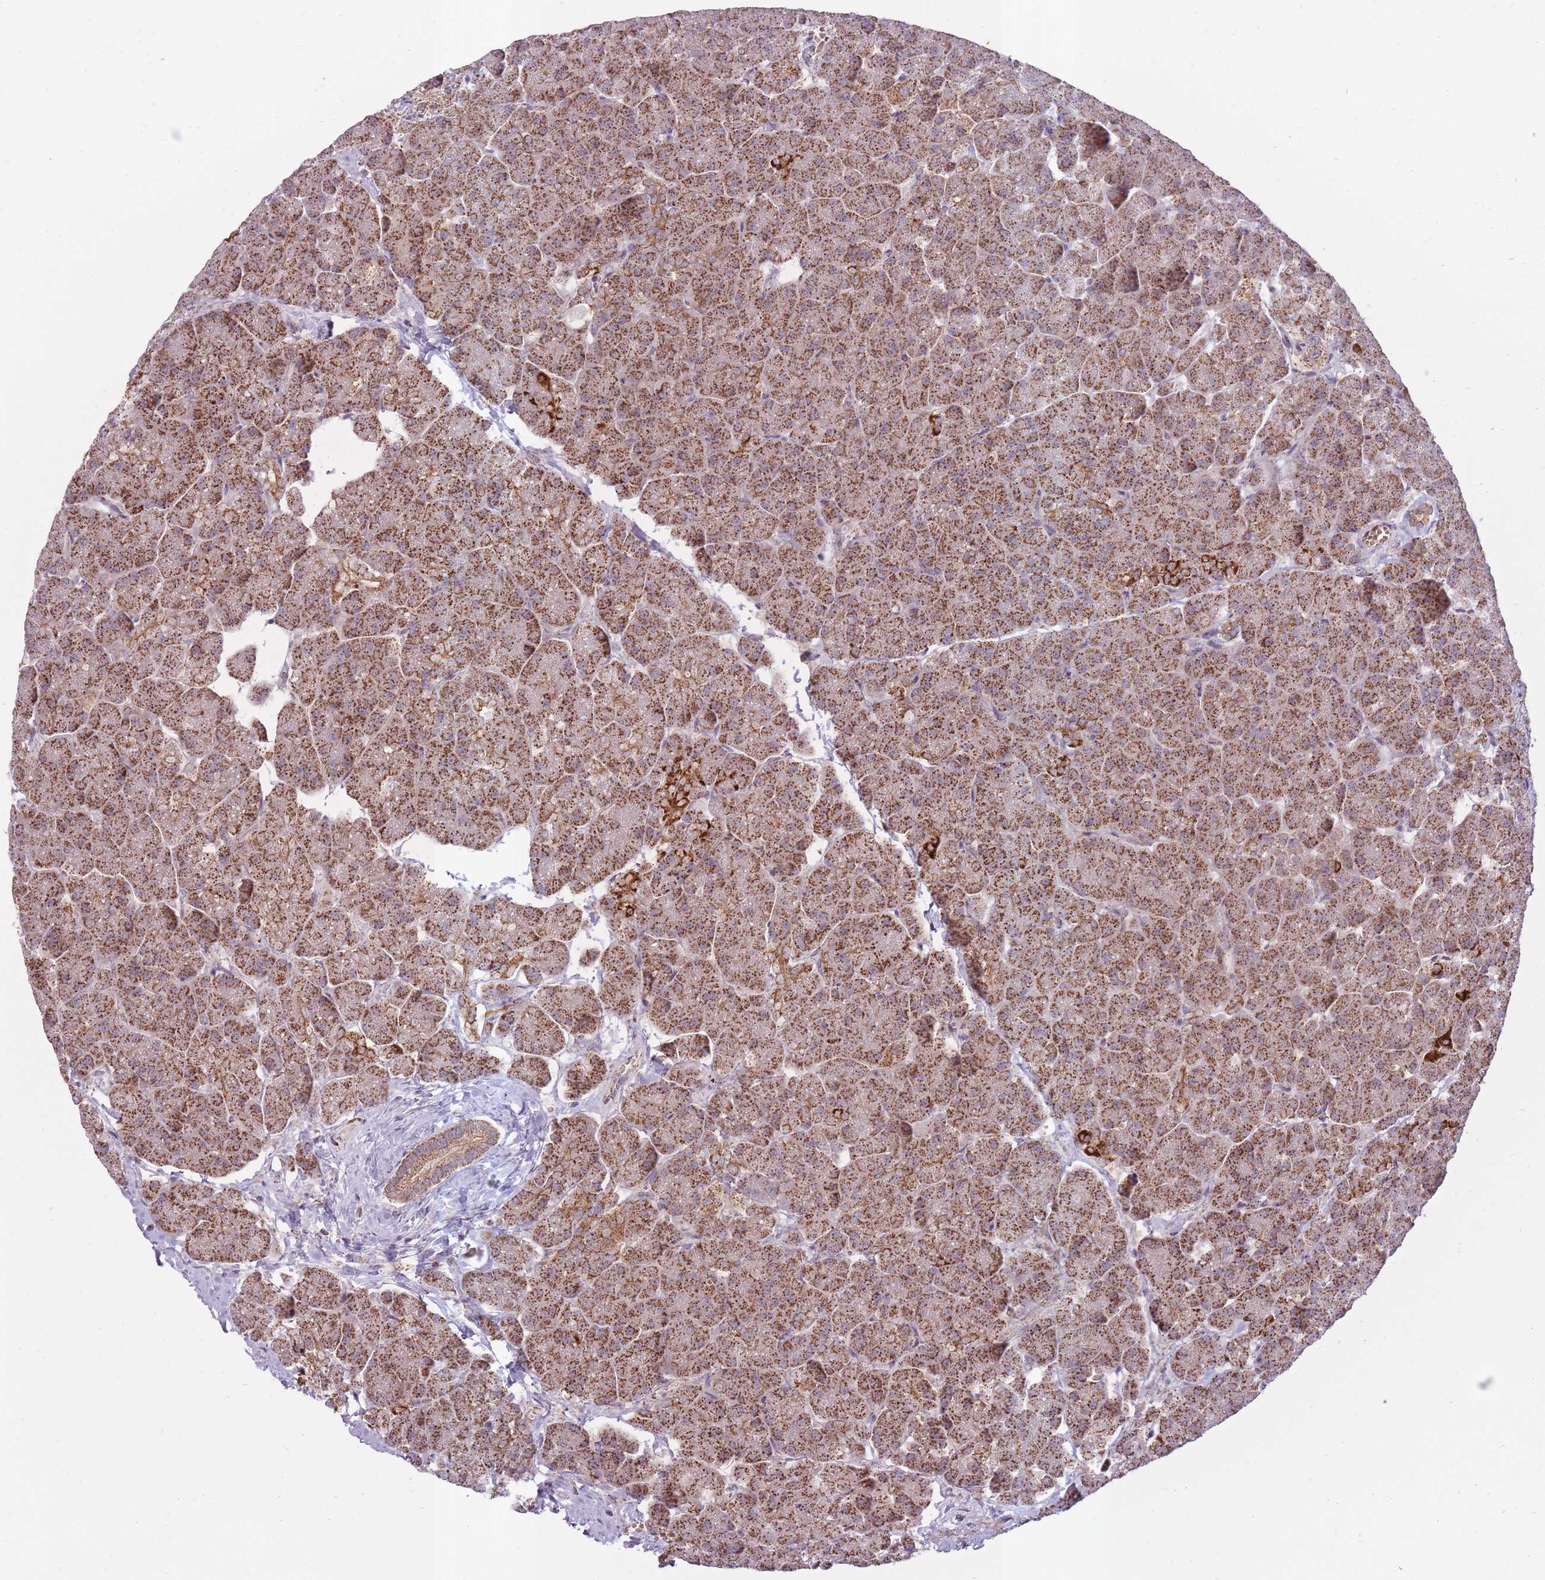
{"staining": {"intensity": "strong", "quantity": "25%-75%", "location": "cytoplasmic/membranous"}, "tissue": "pancreas", "cell_type": "Exocrine glandular cells", "image_type": "normal", "snomed": [{"axis": "morphology", "description": "Normal tissue, NOS"}, {"axis": "topography", "description": "Pancreas"}, {"axis": "topography", "description": "Peripheral nerve tissue"}], "caption": "DAB immunohistochemical staining of benign human pancreas exhibits strong cytoplasmic/membranous protein positivity in approximately 25%-75% of exocrine glandular cells. The staining was performed using DAB (3,3'-diaminobenzidine), with brown indicating positive protein expression. Nuclei are stained blue with hematoxylin.", "gene": "LIN7C", "patient": {"sex": "male", "age": 54}}